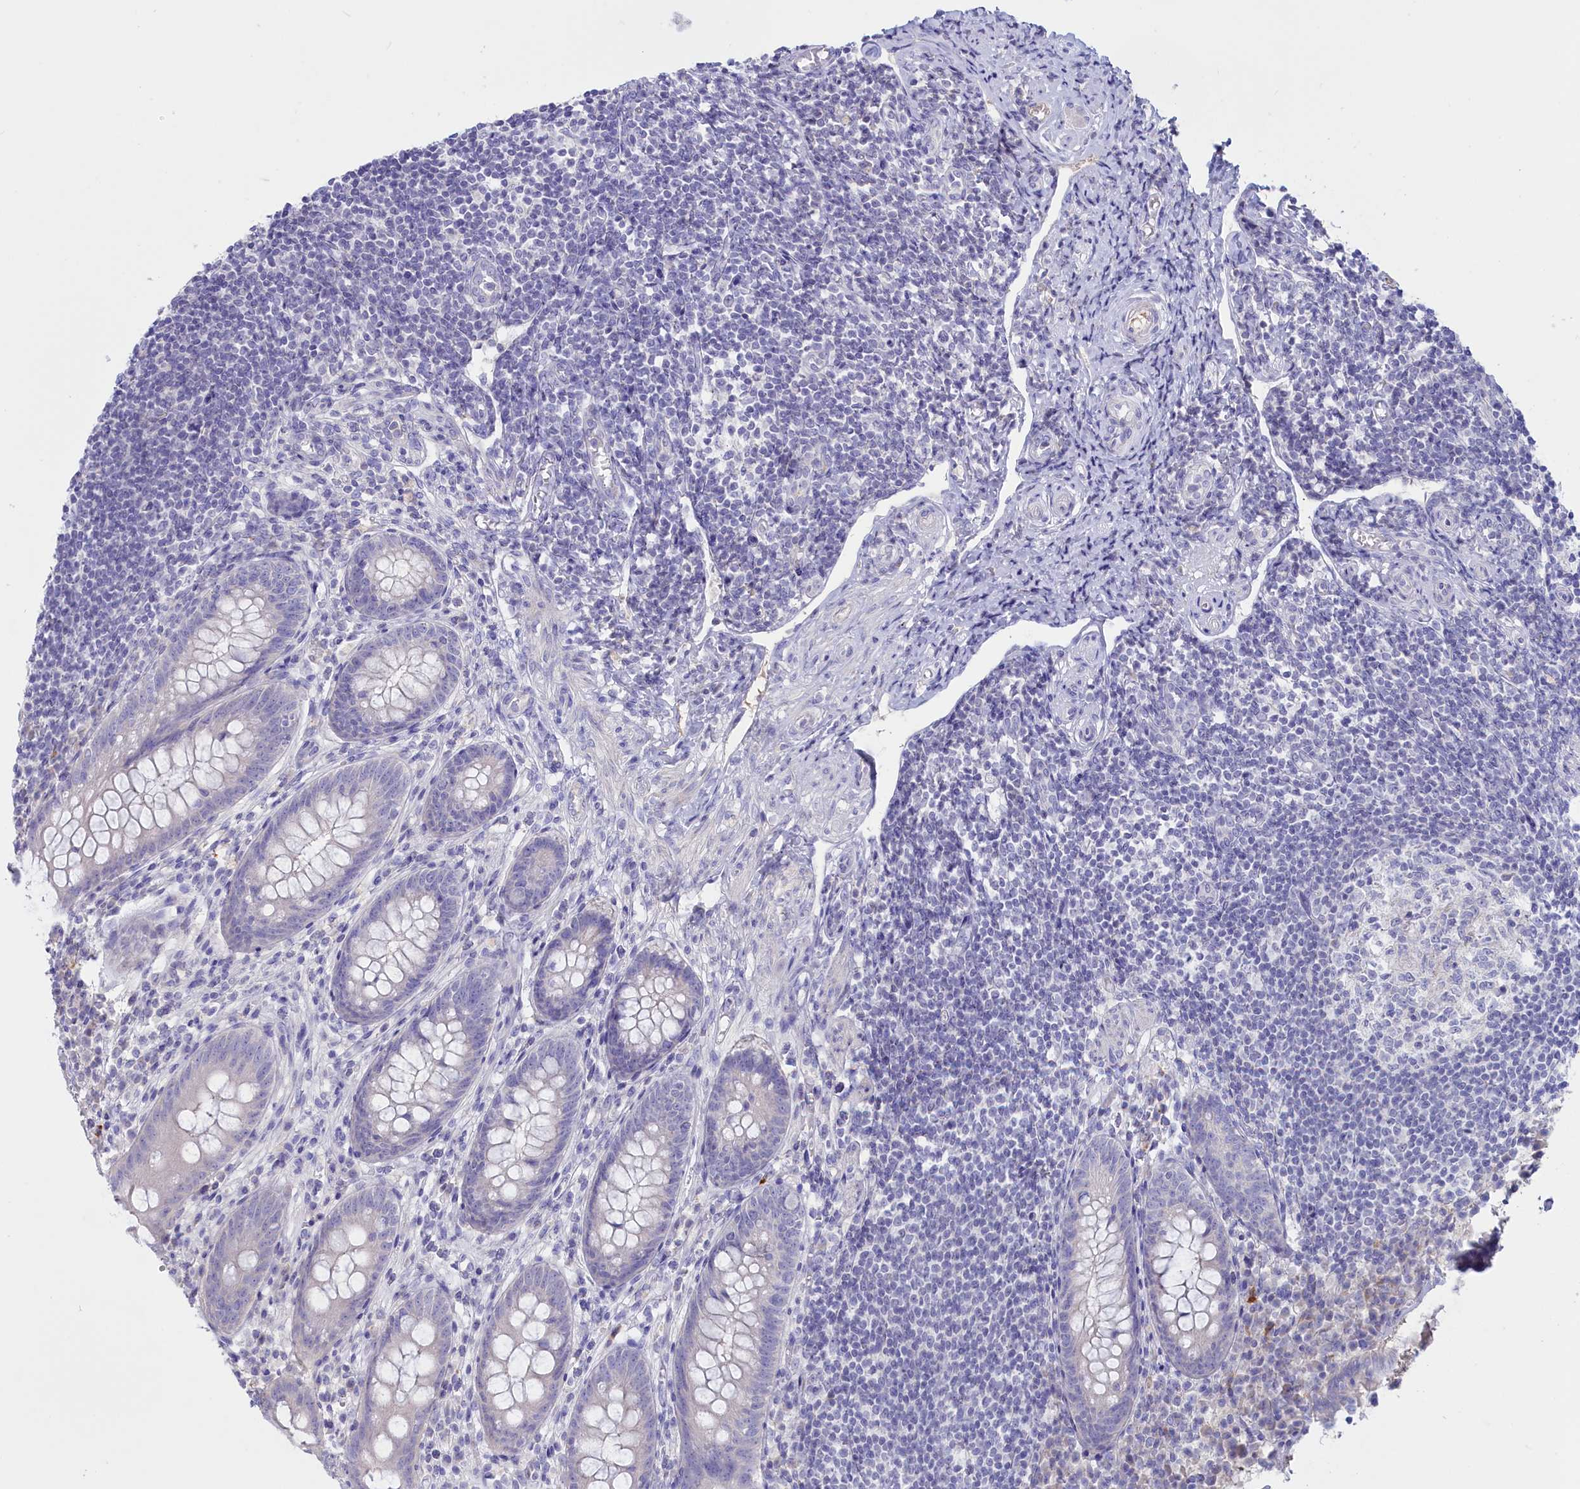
{"staining": {"intensity": "negative", "quantity": "none", "location": "none"}, "tissue": "appendix", "cell_type": "Glandular cells", "image_type": "normal", "snomed": [{"axis": "morphology", "description": "Normal tissue, NOS"}, {"axis": "topography", "description": "Appendix"}], "caption": "Immunohistochemistry (IHC) image of unremarkable appendix: appendix stained with DAB displays no significant protein staining in glandular cells. Nuclei are stained in blue.", "gene": "ADGRA1", "patient": {"sex": "female", "age": 33}}